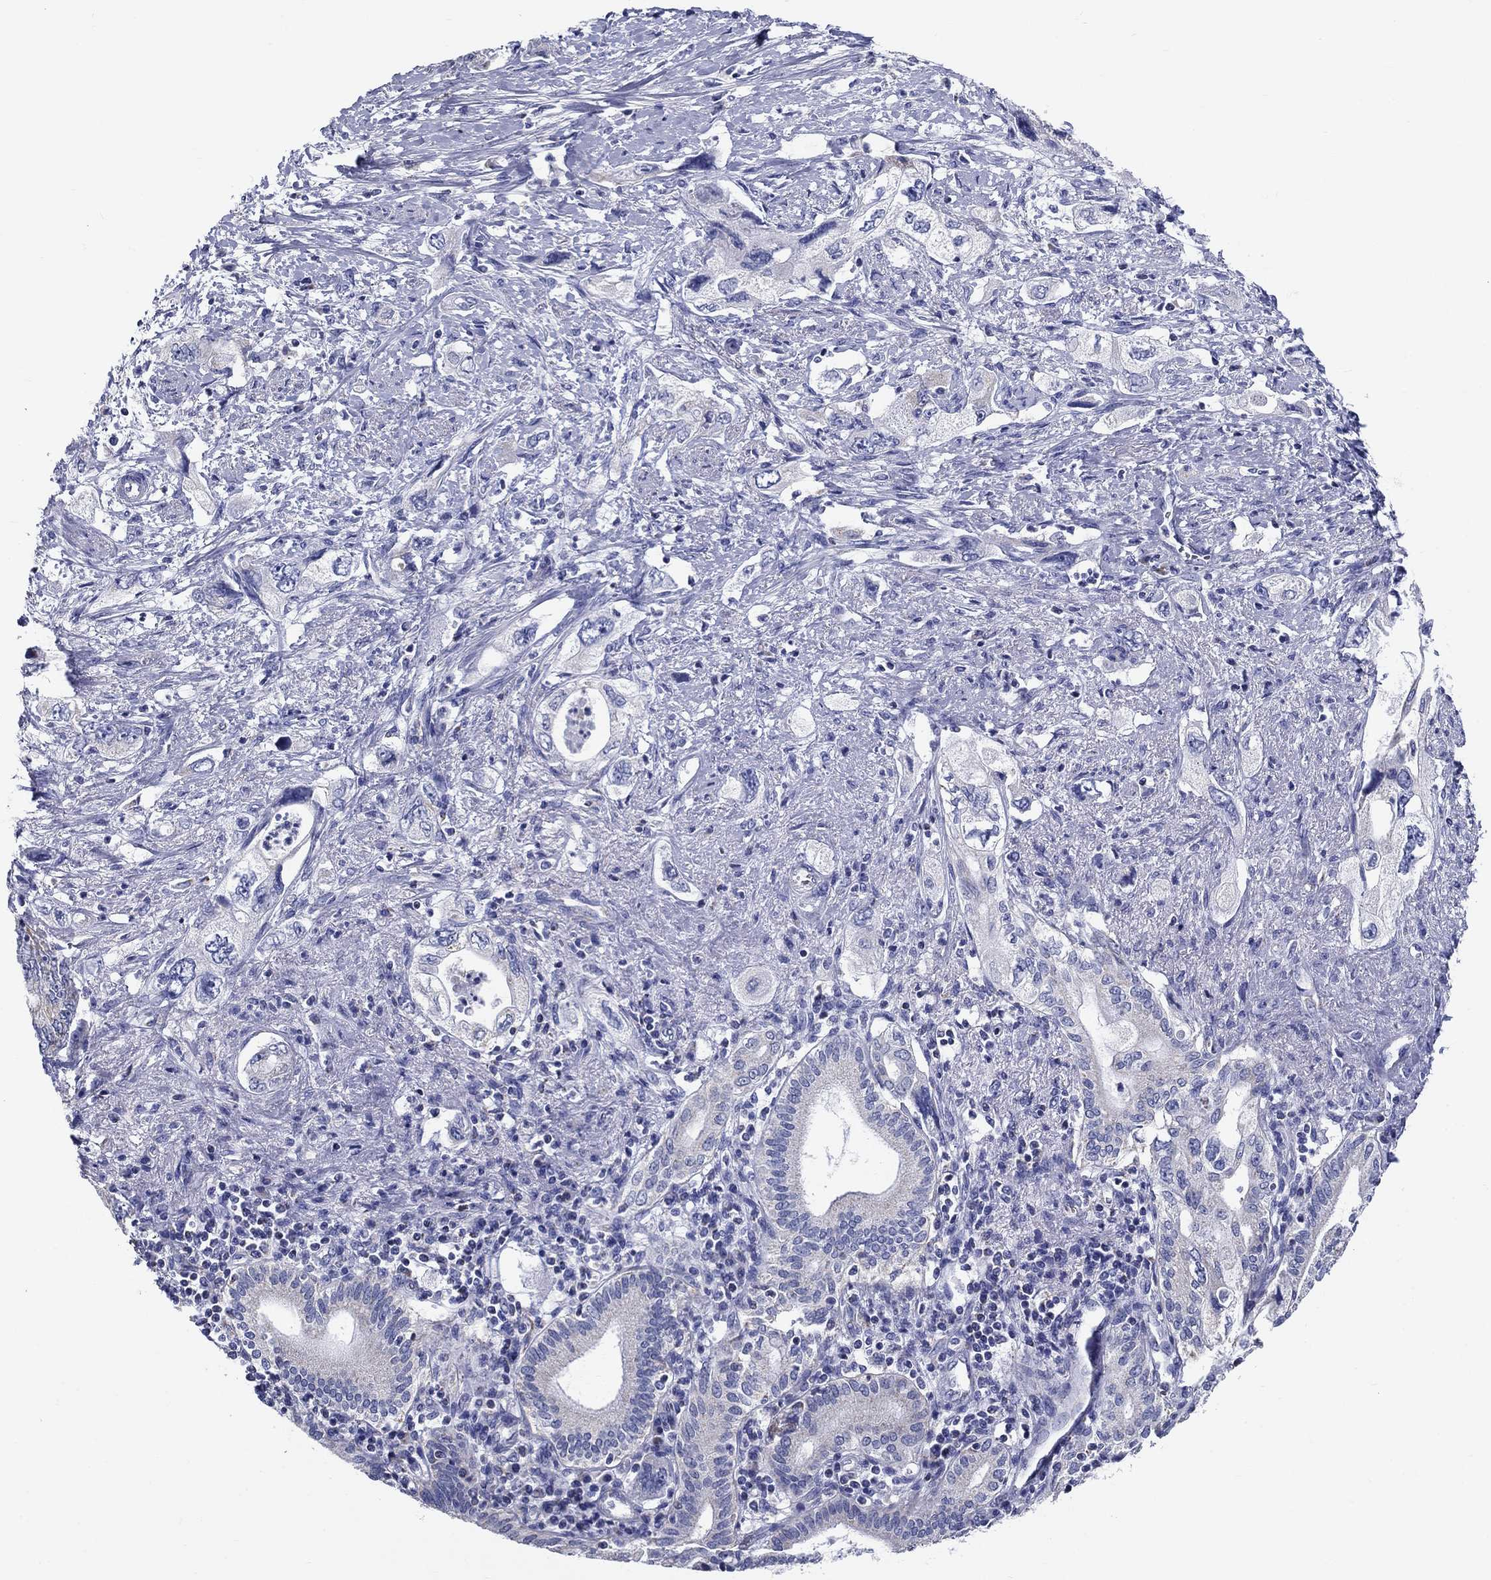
{"staining": {"intensity": "negative", "quantity": "none", "location": "none"}, "tissue": "pancreatic cancer", "cell_type": "Tumor cells", "image_type": "cancer", "snomed": [{"axis": "morphology", "description": "Adenocarcinoma, NOS"}, {"axis": "topography", "description": "Pancreas"}], "caption": "Tumor cells show no significant positivity in pancreatic cancer (adenocarcinoma).", "gene": "UPB1", "patient": {"sex": "female", "age": 73}}